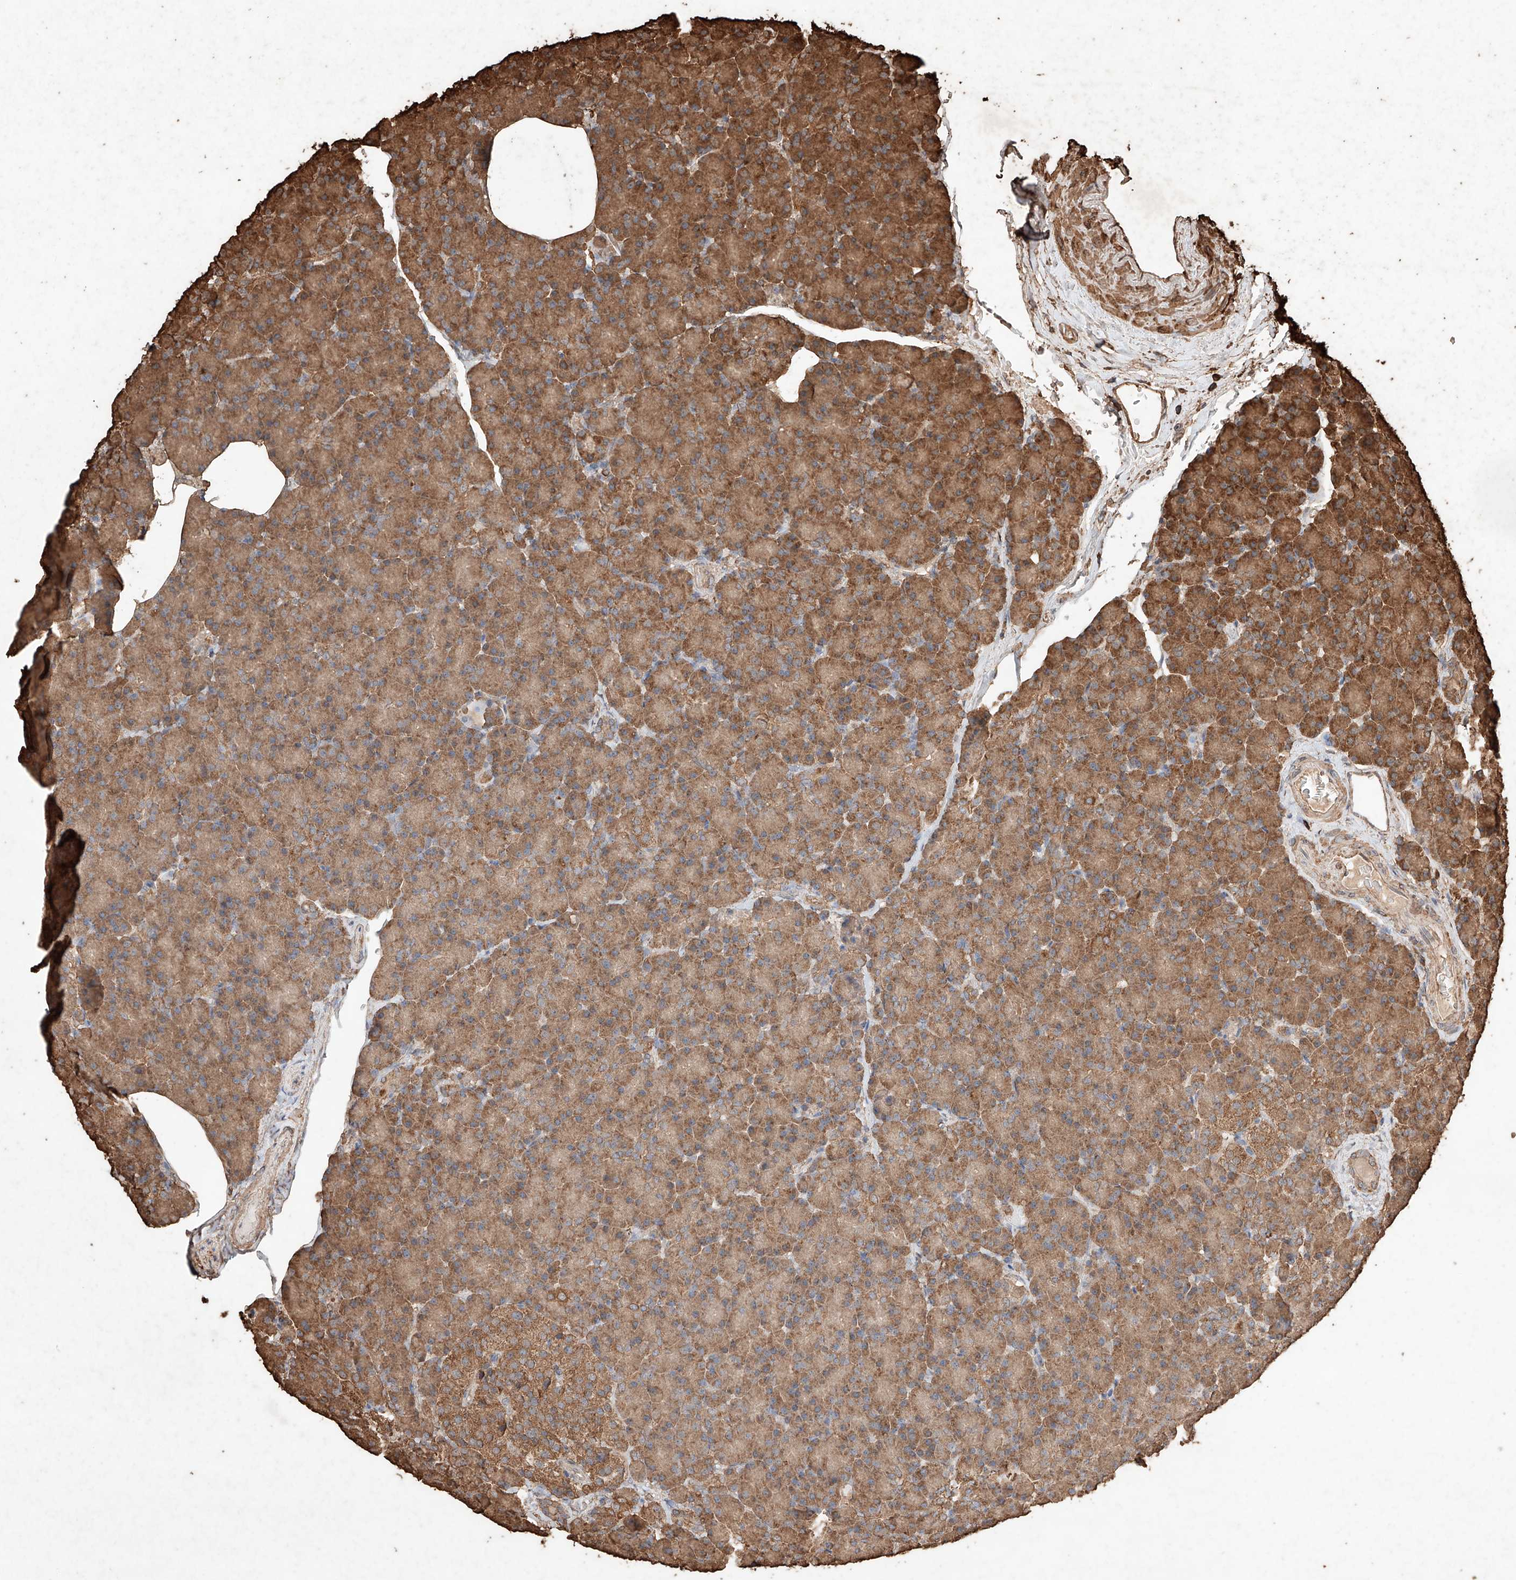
{"staining": {"intensity": "strong", "quantity": ">75%", "location": "cytoplasmic/membranous"}, "tissue": "pancreas", "cell_type": "Exocrine glandular cells", "image_type": "normal", "snomed": [{"axis": "morphology", "description": "Normal tissue, NOS"}, {"axis": "topography", "description": "Pancreas"}], "caption": "The immunohistochemical stain shows strong cytoplasmic/membranous positivity in exocrine glandular cells of normal pancreas. The staining is performed using DAB (3,3'-diaminobenzidine) brown chromogen to label protein expression. The nuclei are counter-stained blue using hematoxylin.", "gene": "M6PR", "patient": {"sex": "female", "age": 43}}